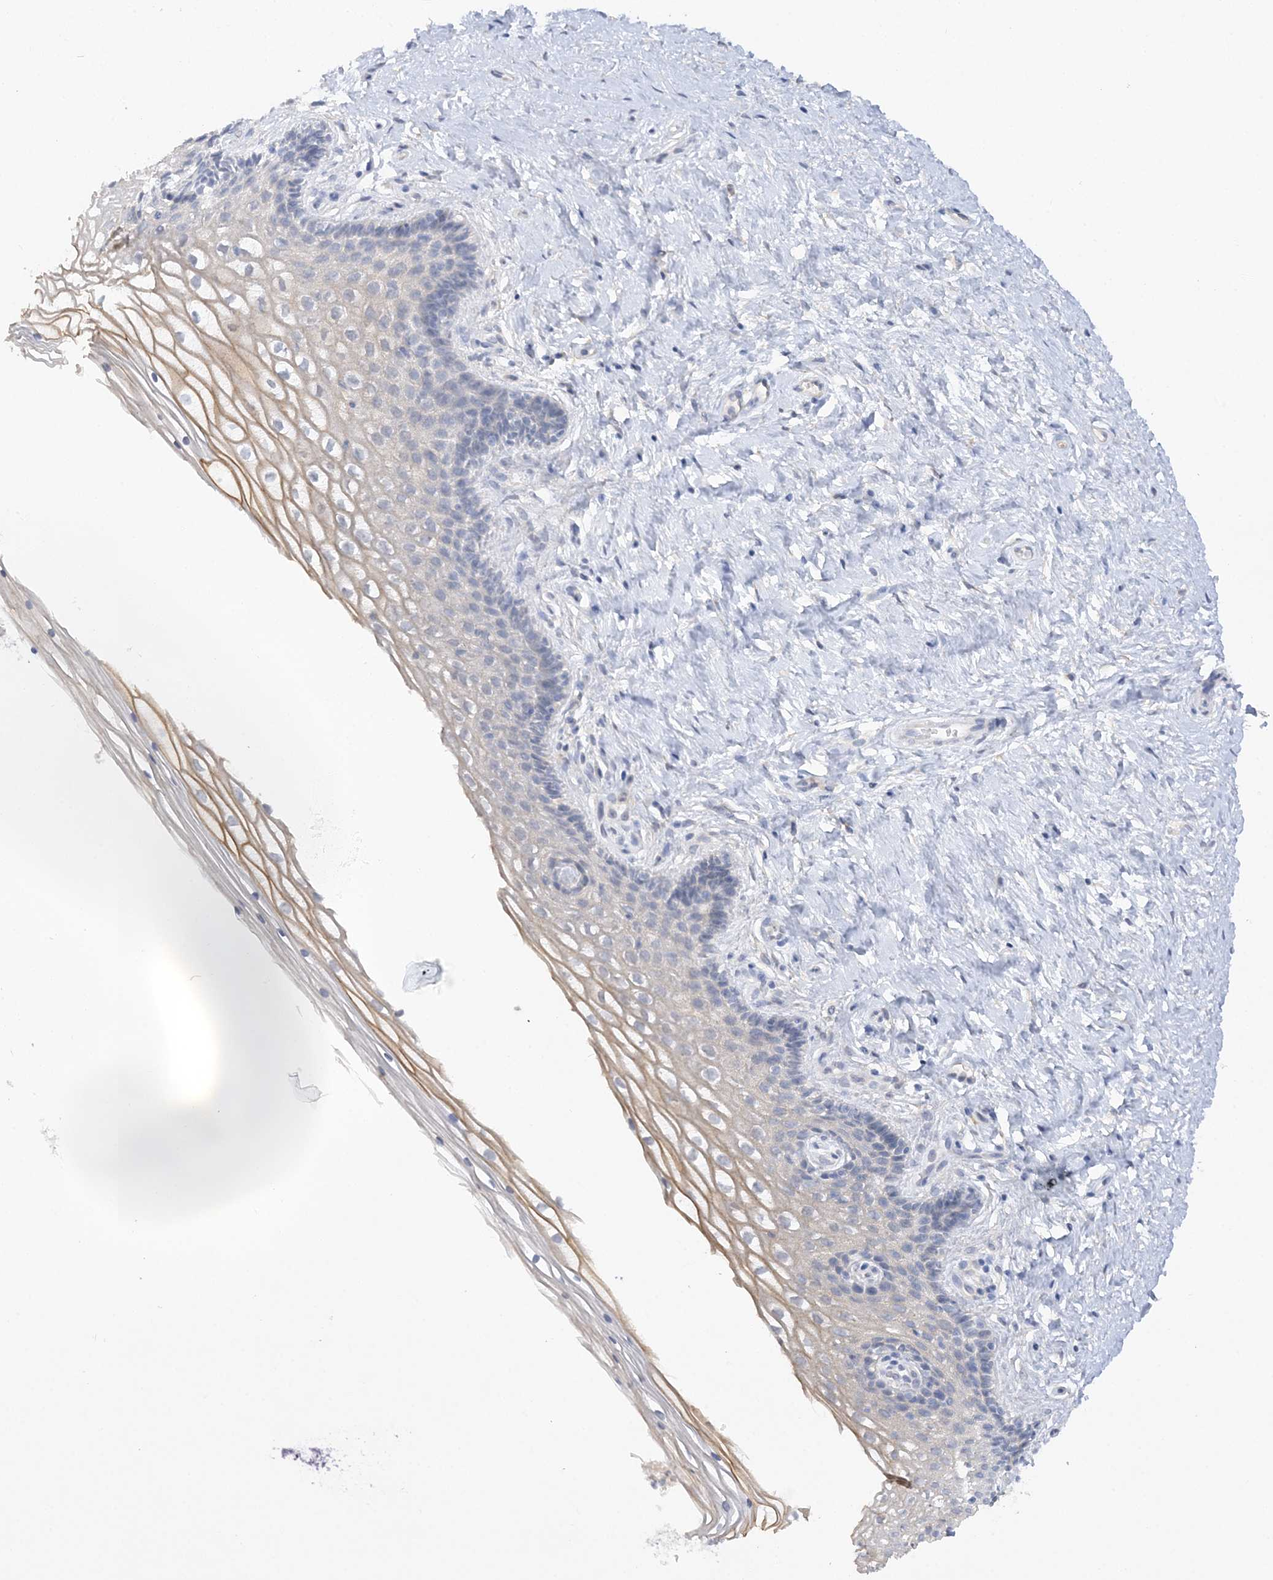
{"staining": {"intensity": "weak", "quantity": ">75%", "location": "cytoplasmic/membranous"}, "tissue": "cervix", "cell_type": "Glandular cells", "image_type": "normal", "snomed": [{"axis": "morphology", "description": "Normal tissue, NOS"}, {"axis": "topography", "description": "Cervix"}], "caption": "The immunohistochemical stain highlights weak cytoplasmic/membranous positivity in glandular cells of normal cervix.", "gene": "RPEL1", "patient": {"sex": "female", "age": 33}}